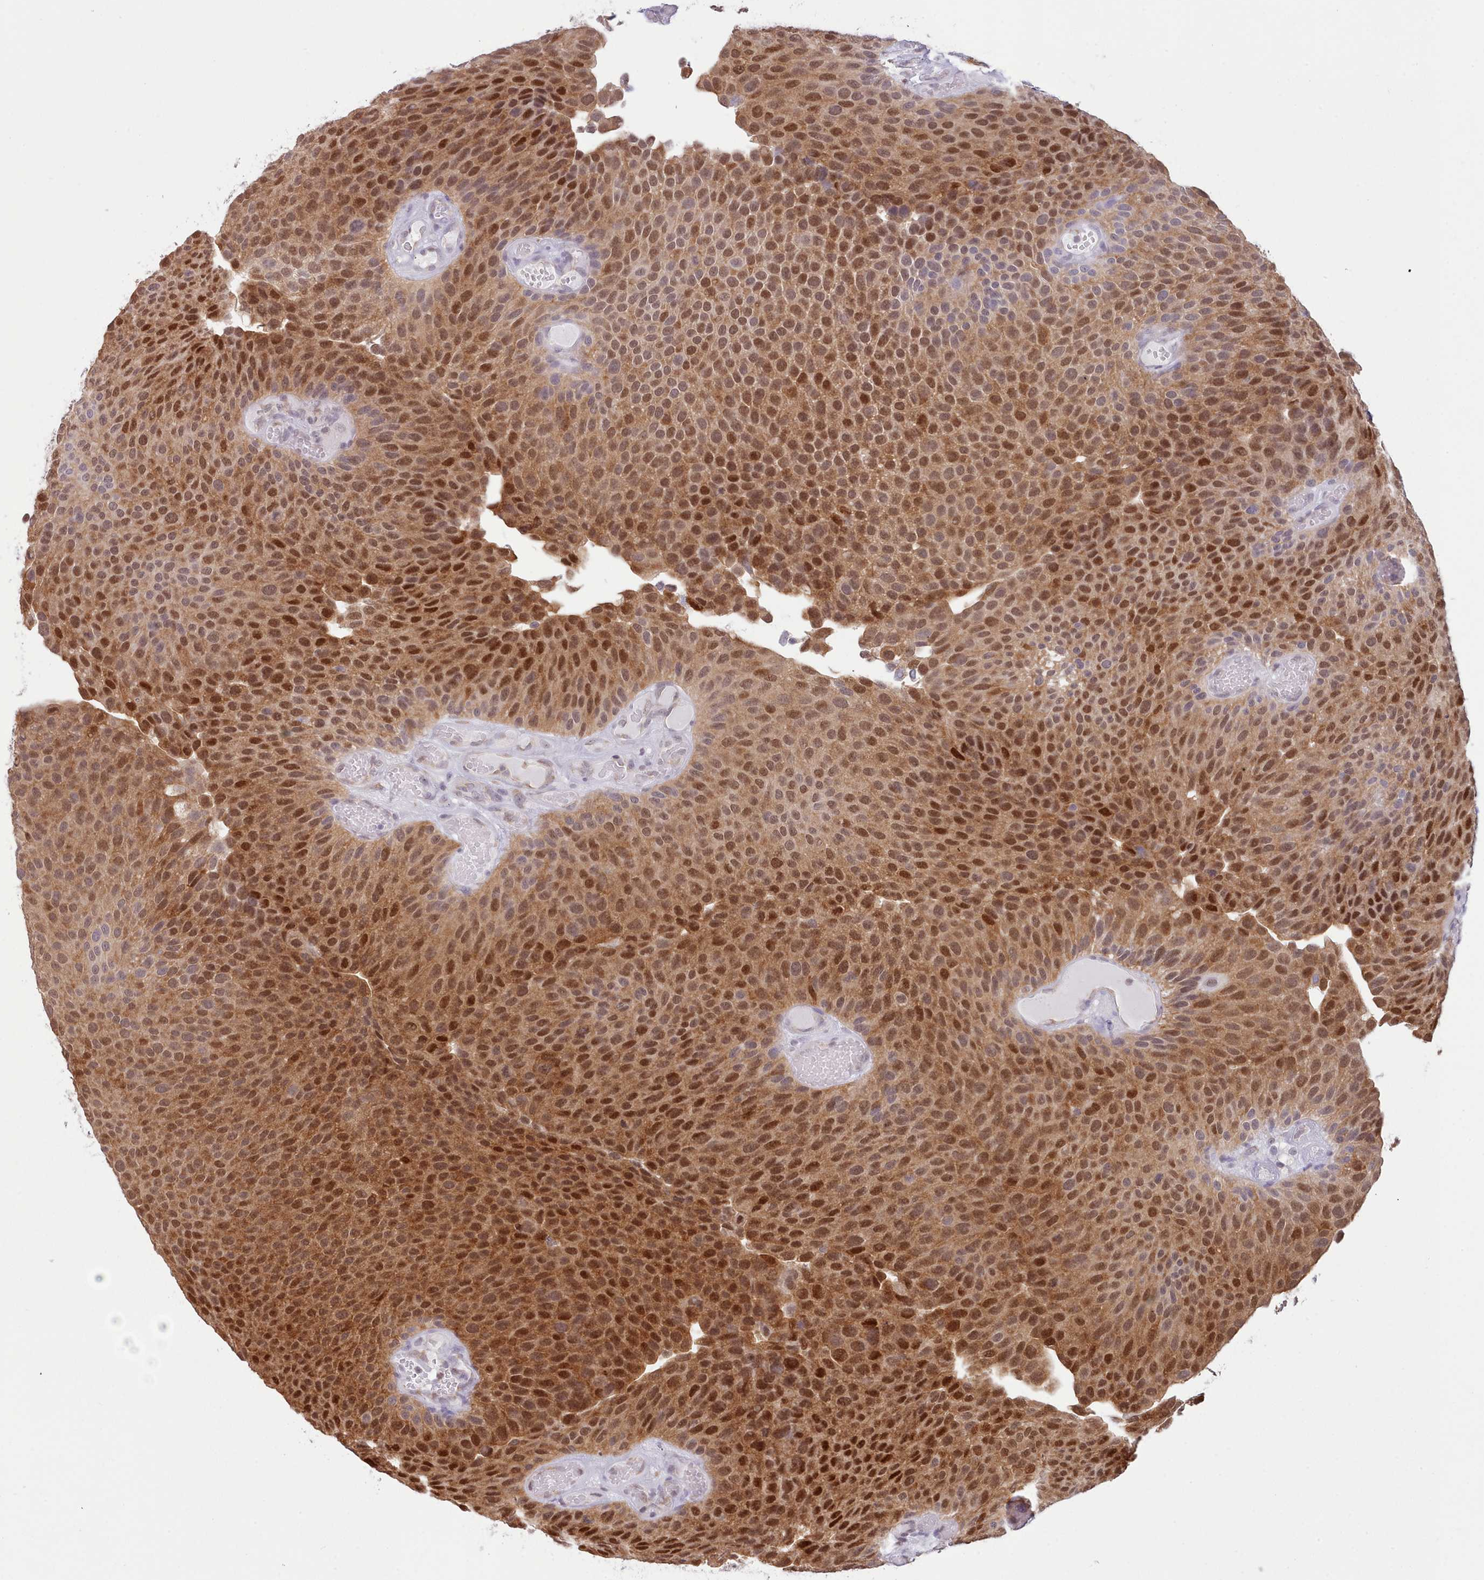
{"staining": {"intensity": "strong", "quantity": ">75%", "location": "cytoplasmic/membranous,nuclear"}, "tissue": "urothelial cancer", "cell_type": "Tumor cells", "image_type": "cancer", "snomed": [{"axis": "morphology", "description": "Urothelial carcinoma, Low grade"}, {"axis": "topography", "description": "Urinary bladder"}], "caption": "Human urothelial carcinoma (low-grade) stained for a protein (brown) exhibits strong cytoplasmic/membranous and nuclear positive positivity in about >75% of tumor cells.", "gene": "SEC61B", "patient": {"sex": "male", "age": 89}}